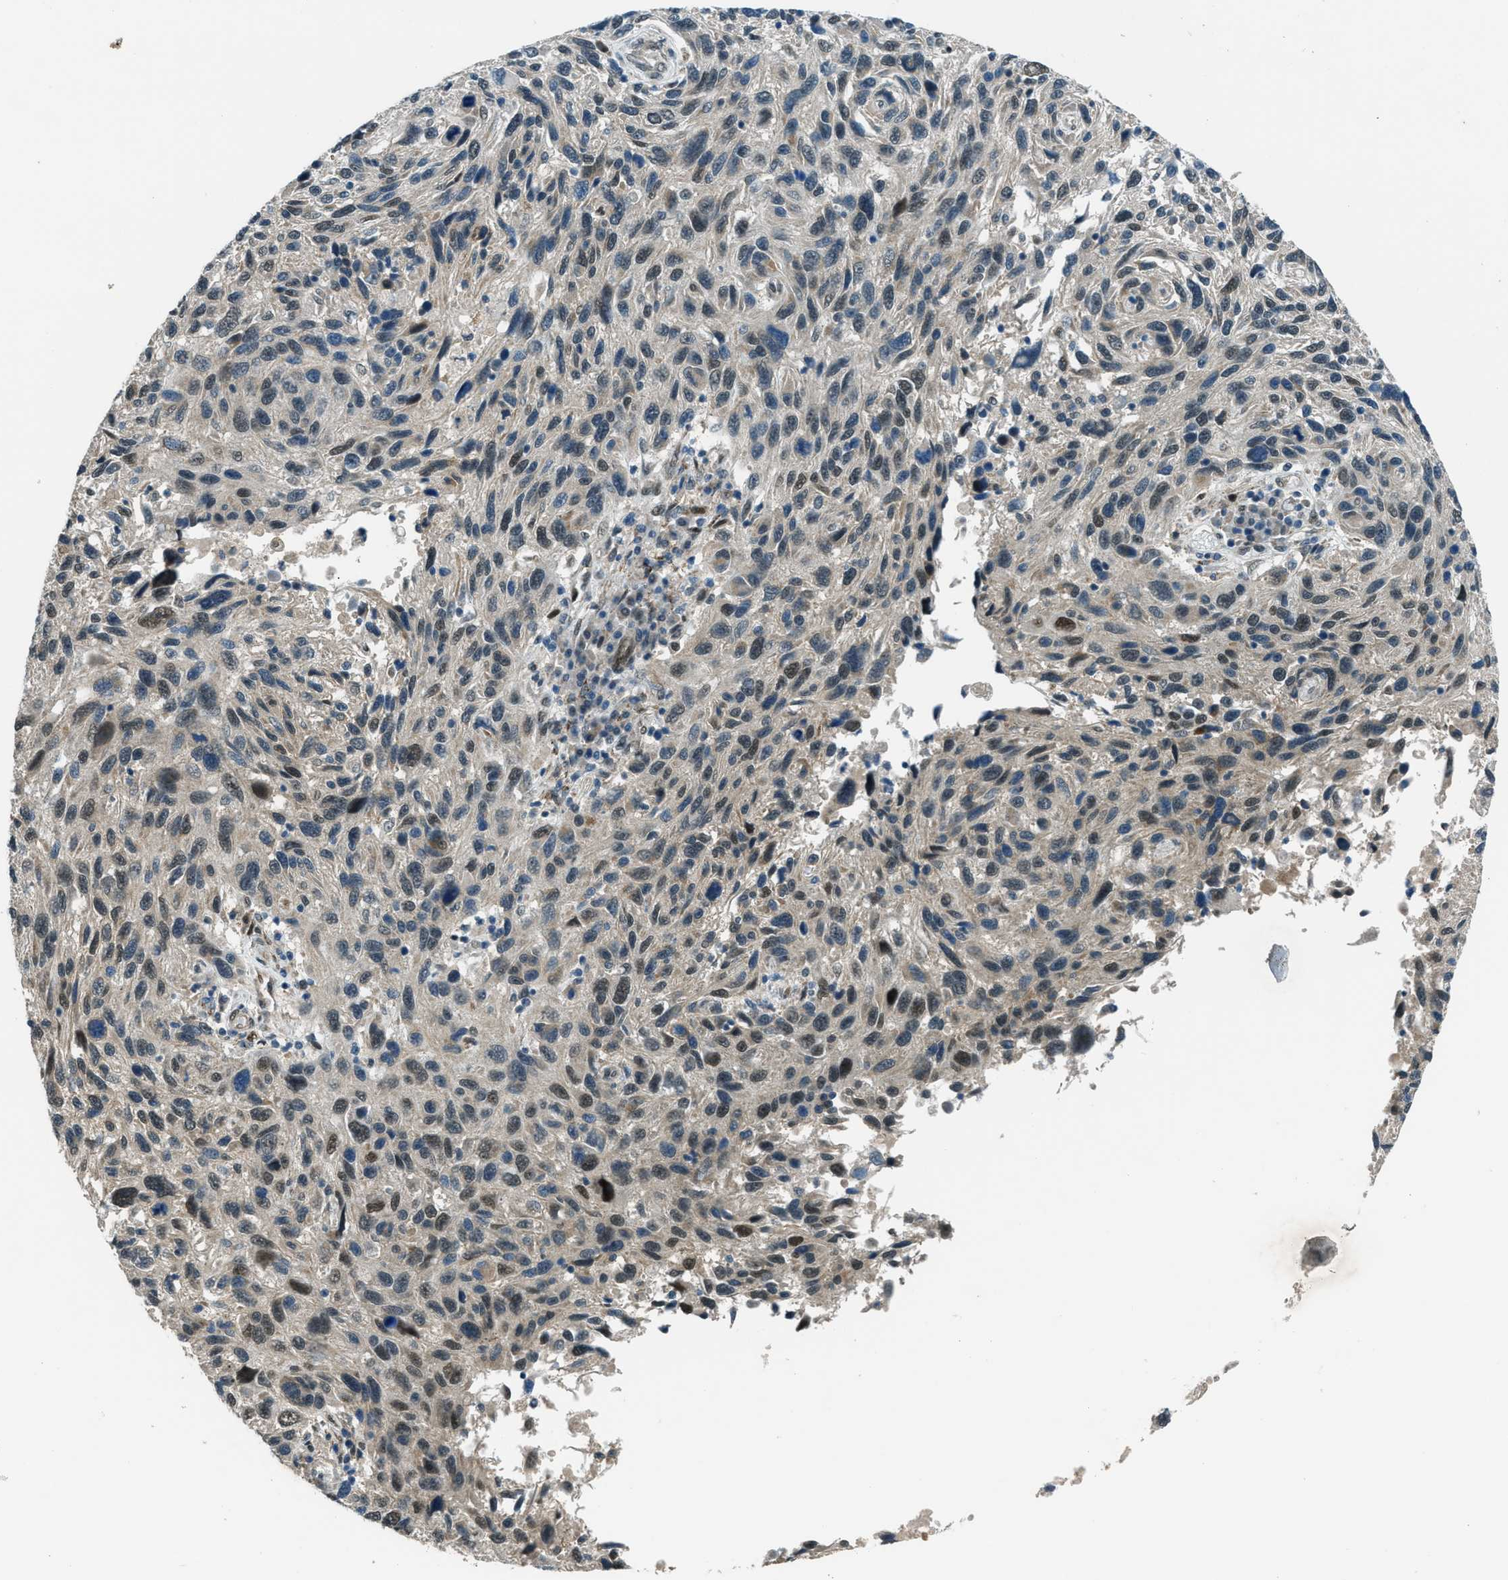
{"staining": {"intensity": "moderate", "quantity": "<25%", "location": "nuclear"}, "tissue": "melanoma", "cell_type": "Tumor cells", "image_type": "cancer", "snomed": [{"axis": "morphology", "description": "Malignant melanoma, NOS"}, {"axis": "topography", "description": "Skin"}], "caption": "A histopathology image showing moderate nuclear staining in approximately <25% of tumor cells in melanoma, as visualized by brown immunohistochemical staining.", "gene": "NPEPL1", "patient": {"sex": "male", "age": 53}}